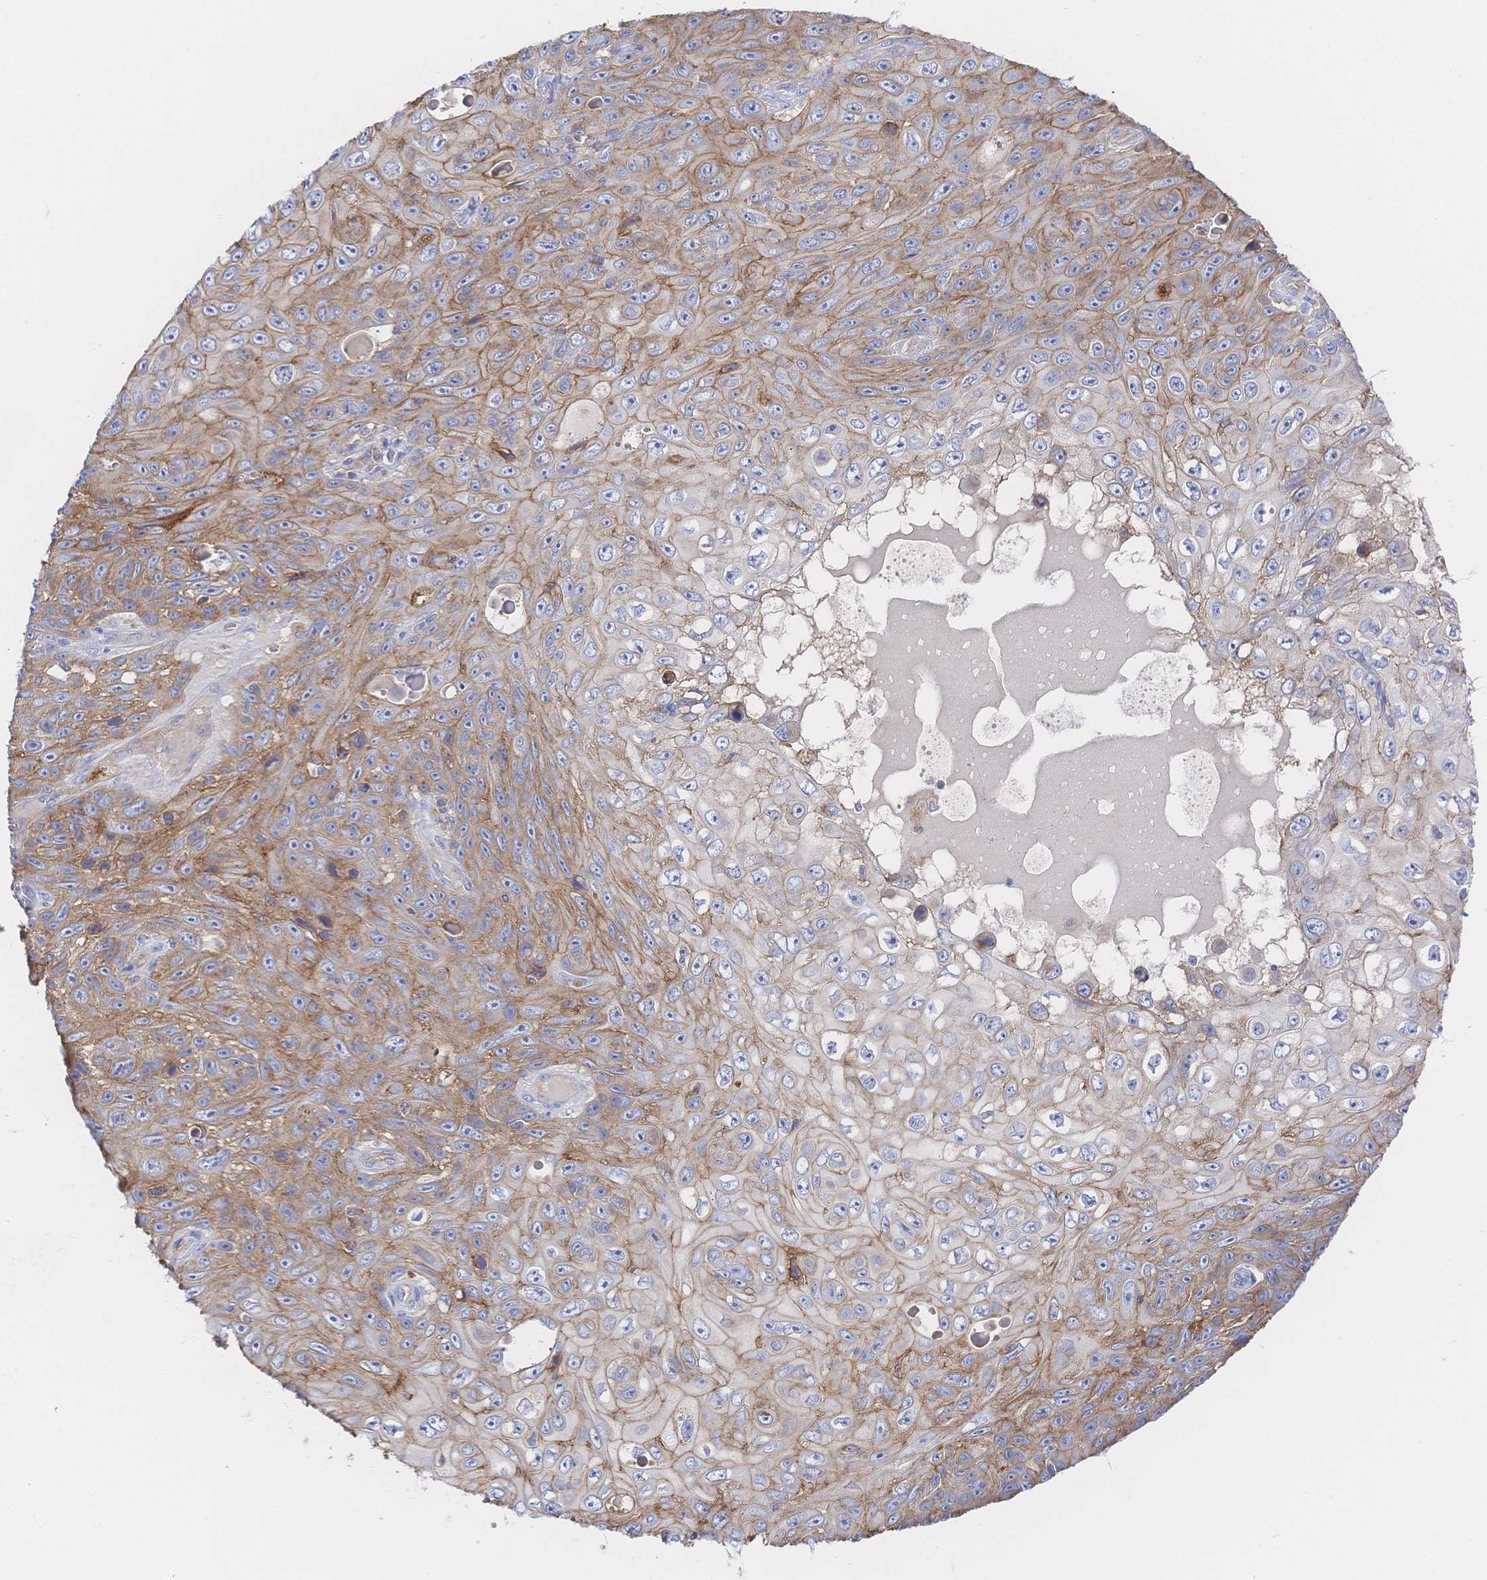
{"staining": {"intensity": "moderate", "quantity": ">75%", "location": "cytoplasmic/membranous"}, "tissue": "skin cancer", "cell_type": "Tumor cells", "image_type": "cancer", "snomed": [{"axis": "morphology", "description": "Squamous cell carcinoma, NOS"}, {"axis": "topography", "description": "Skin"}], "caption": "Protein staining of skin cancer (squamous cell carcinoma) tissue exhibits moderate cytoplasmic/membranous positivity in about >75% of tumor cells. (DAB (3,3'-diaminobenzidine) IHC, brown staining for protein, blue staining for nuclei).", "gene": "F11R", "patient": {"sex": "male", "age": 82}}